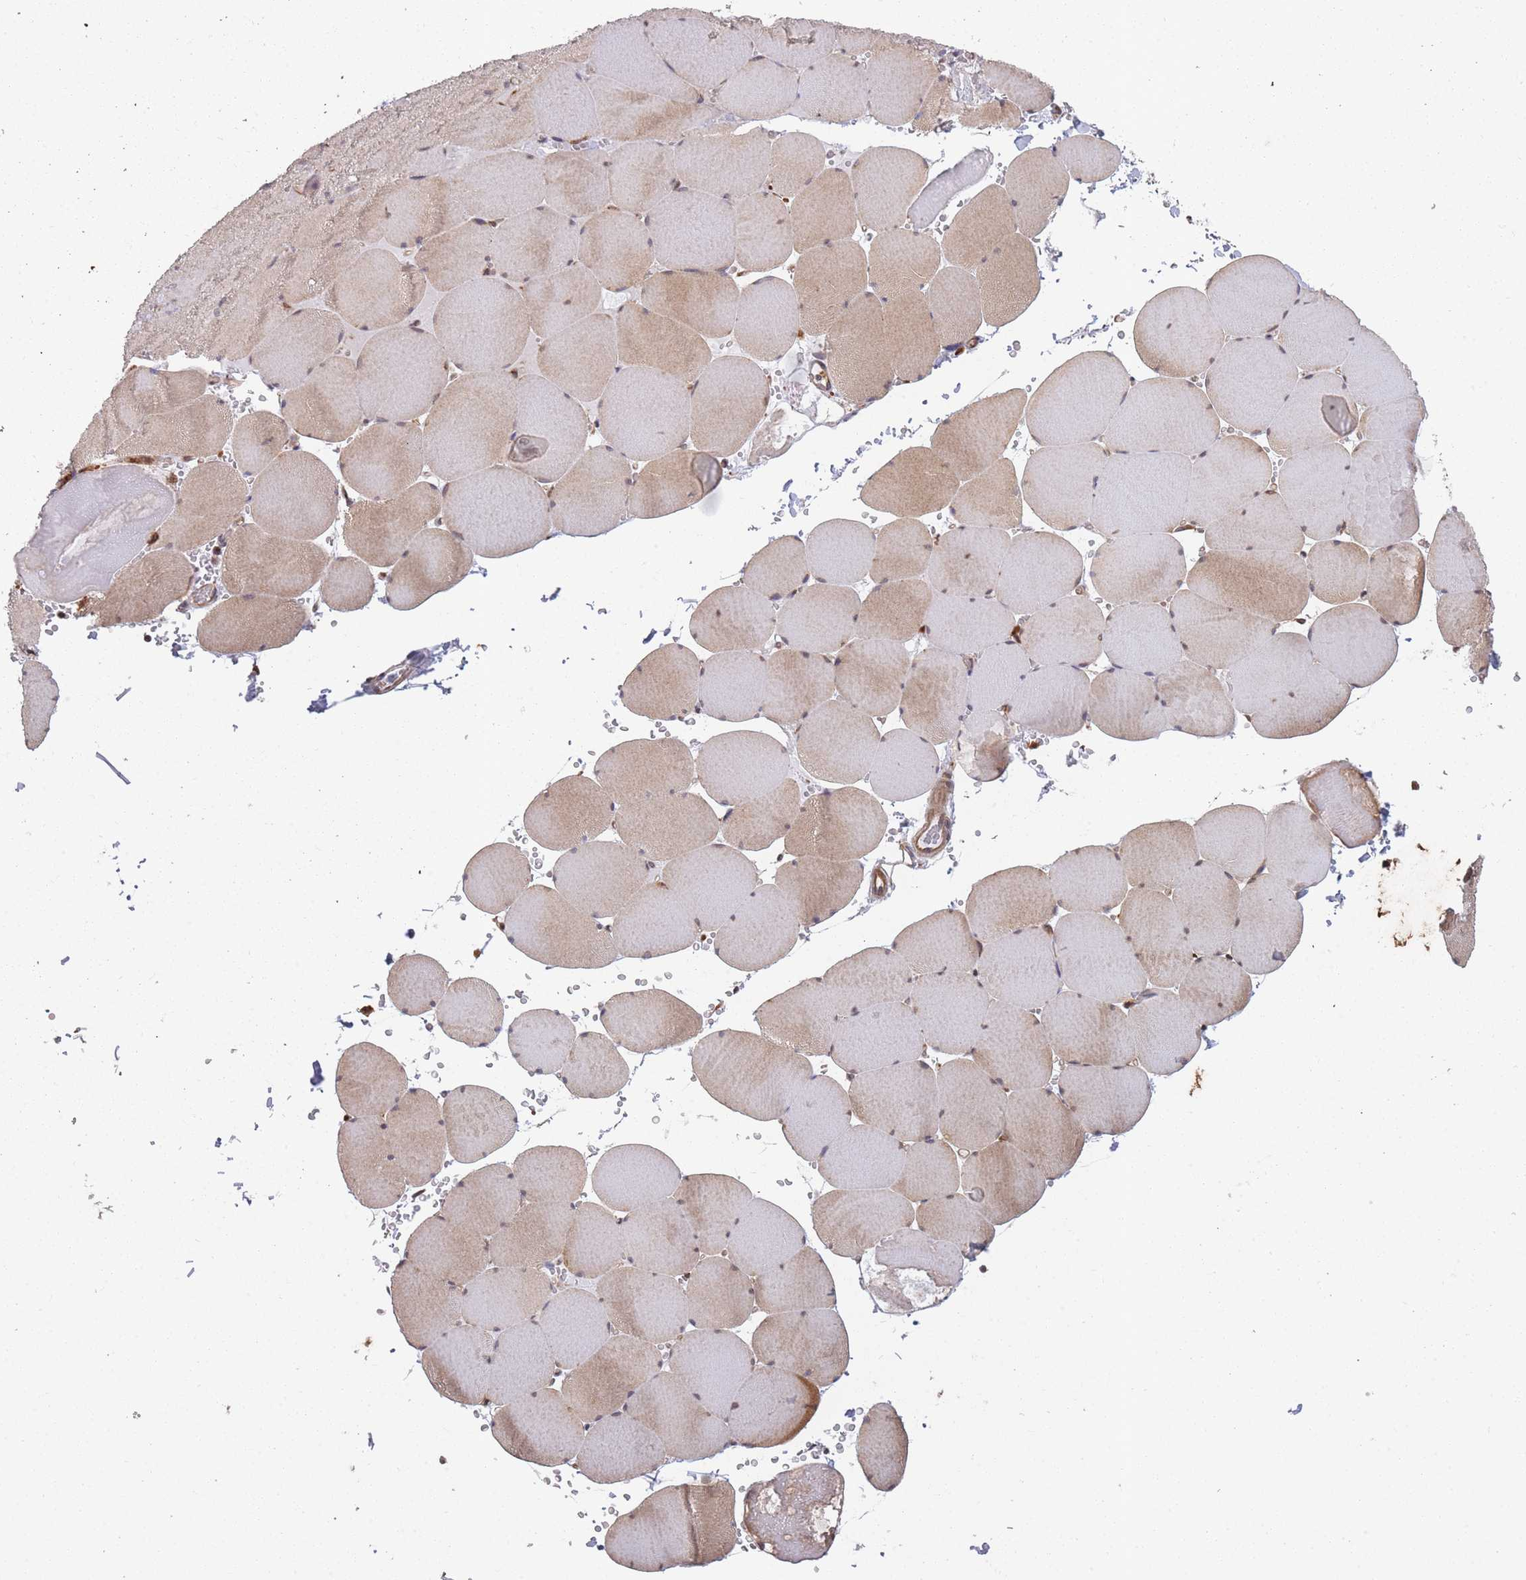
{"staining": {"intensity": "moderate", "quantity": "25%-75%", "location": "cytoplasmic/membranous"}, "tissue": "skeletal muscle", "cell_type": "Myocytes", "image_type": "normal", "snomed": [{"axis": "morphology", "description": "Normal tissue, NOS"}, {"axis": "topography", "description": "Skeletal muscle"}, {"axis": "topography", "description": "Head-Neck"}], "caption": "Immunohistochemical staining of normal skeletal muscle demonstrates moderate cytoplasmic/membranous protein staining in approximately 25%-75% of myocytes.", "gene": "ARL13B", "patient": {"sex": "male", "age": 66}}